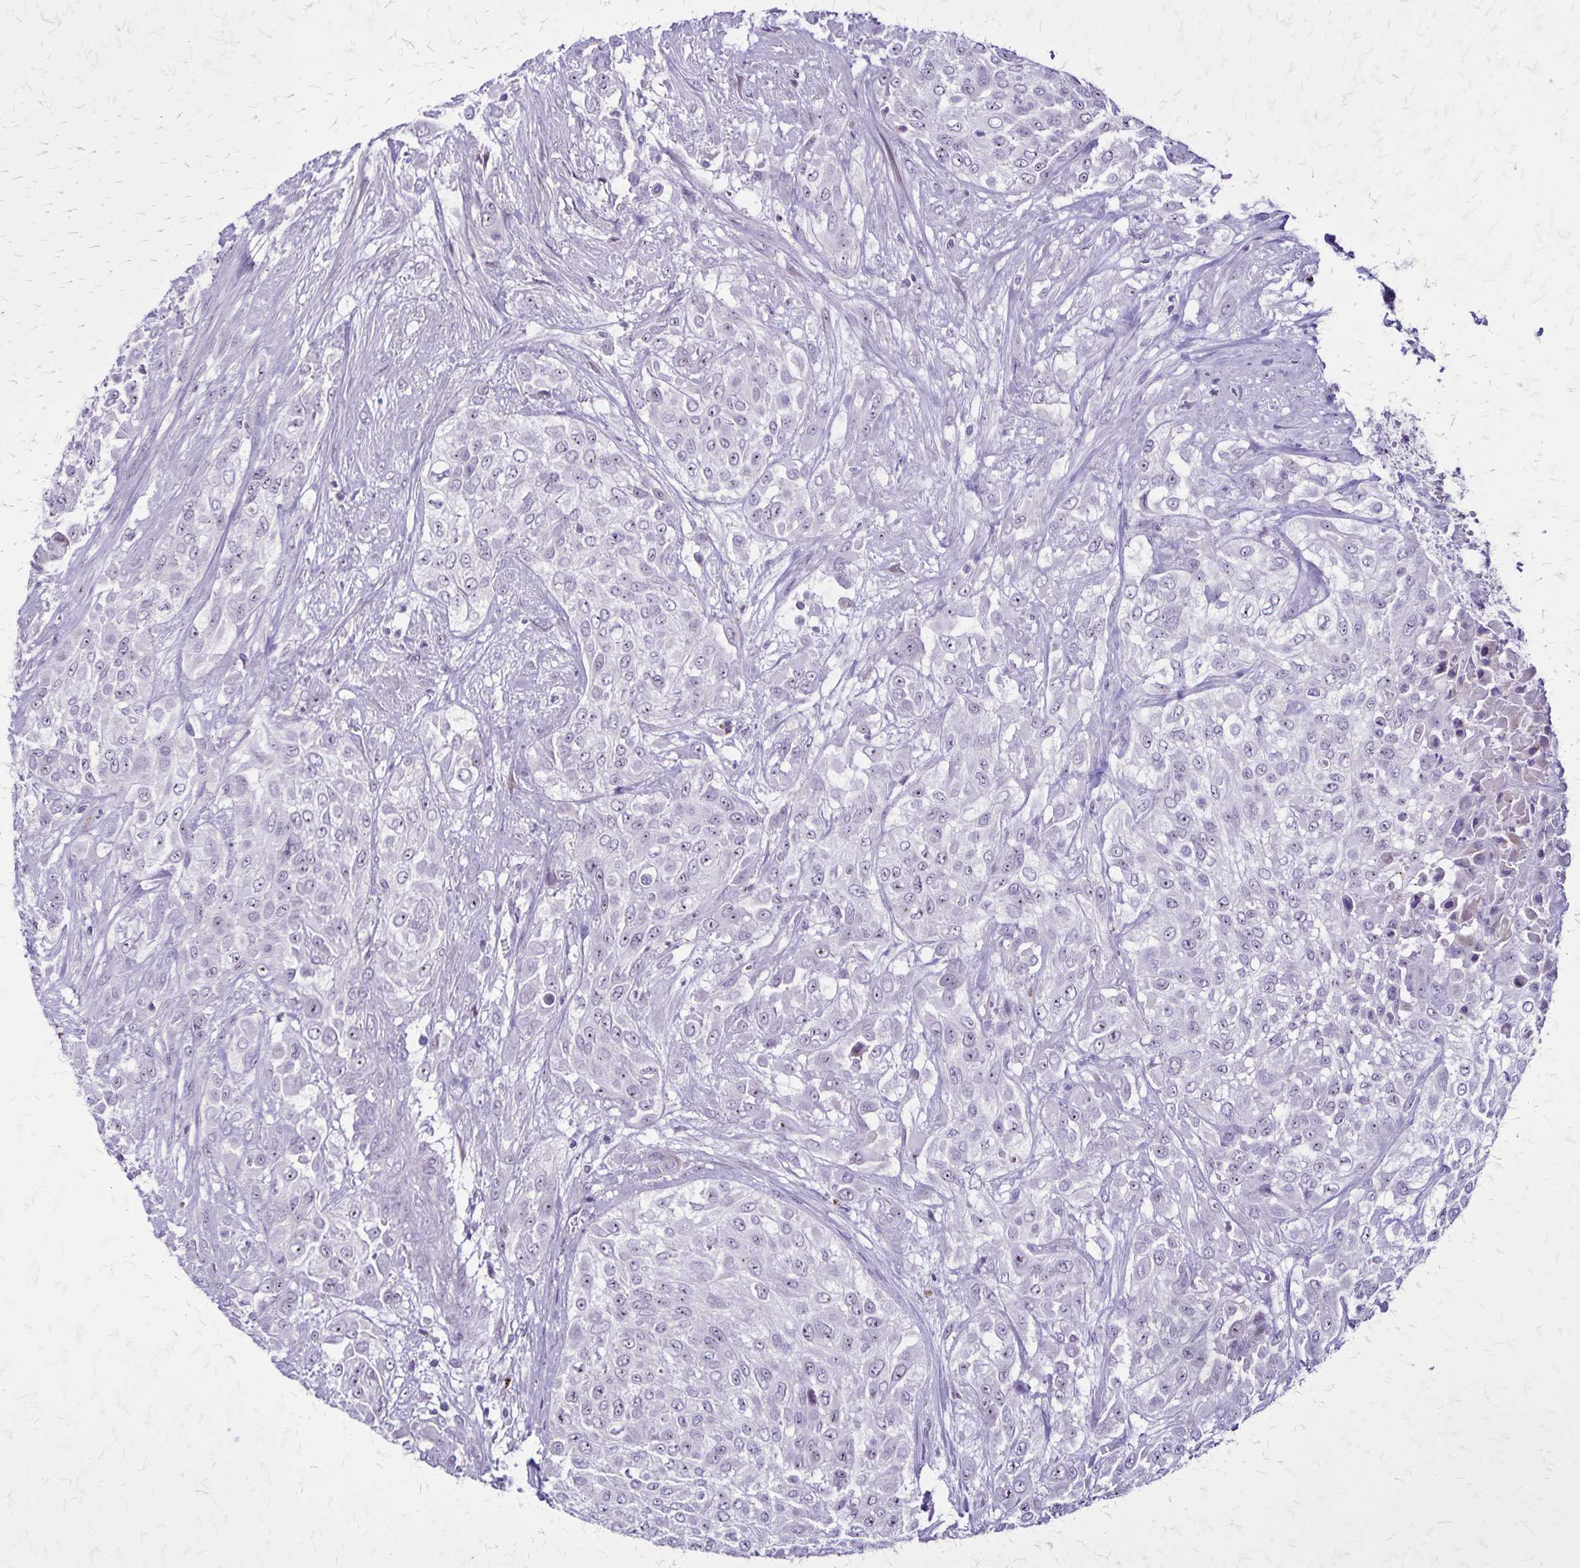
{"staining": {"intensity": "negative", "quantity": "none", "location": "none"}, "tissue": "urothelial cancer", "cell_type": "Tumor cells", "image_type": "cancer", "snomed": [{"axis": "morphology", "description": "Urothelial carcinoma, High grade"}, {"axis": "topography", "description": "Urinary bladder"}], "caption": "Protein analysis of urothelial cancer displays no significant staining in tumor cells. (DAB (3,3'-diaminobenzidine) IHC with hematoxylin counter stain).", "gene": "OR51B5", "patient": {"sex": "male", "age": 57}}